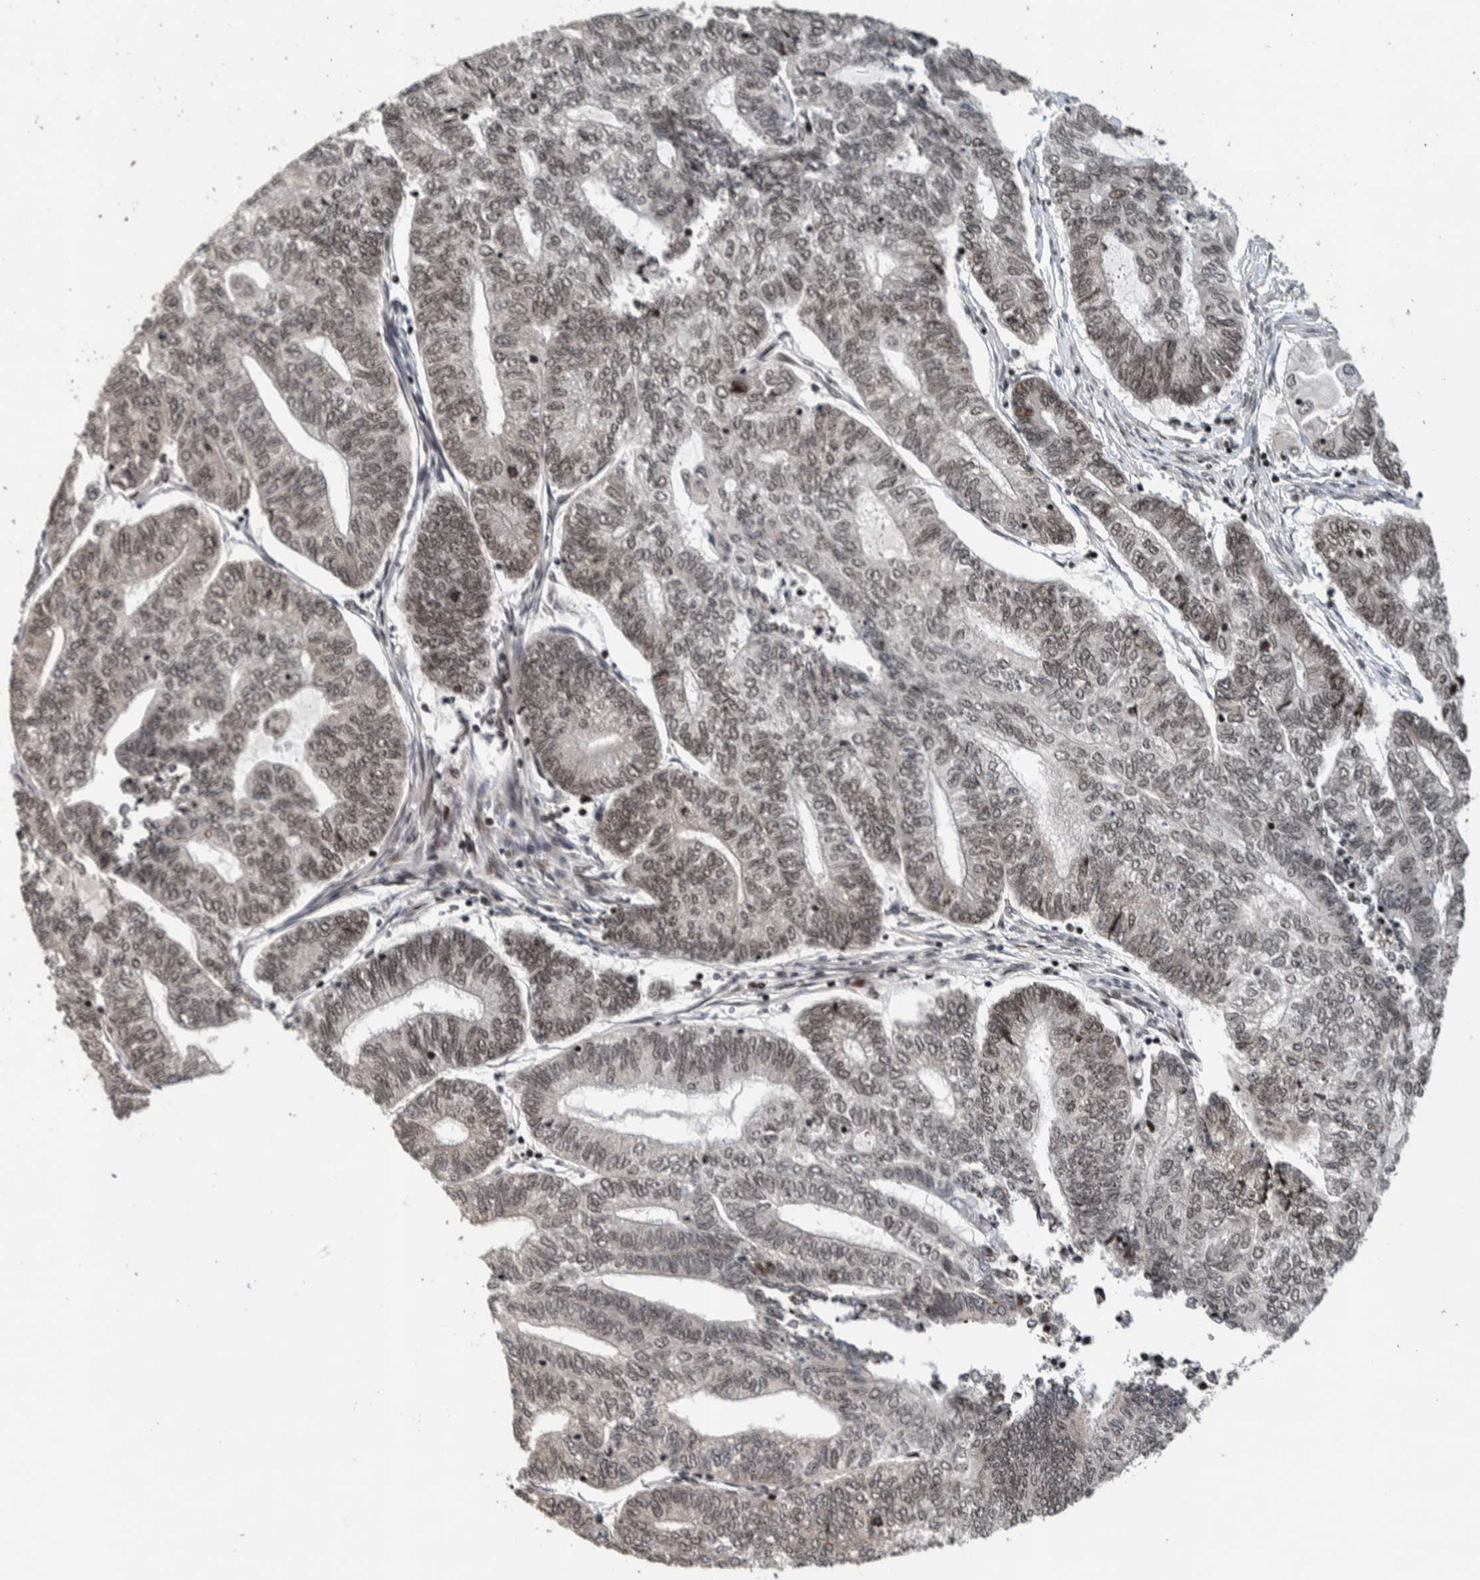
{"staining": {"intensity": "moderate", "quantity": "25%-75%", "location": "nuclear"}, "tissue": "endometrial cancer", "cell_type": "Tumor cells", "image_type": "cancer", "snomed": [{"axis": "morphology", "description": "Adenocarcinoma, NOS"}, {"axis": "topography", "description": "Uterus"}, {"axis": "topography", "description": "Endometrium"}], "caption": "About 25%-75% of tumor cells in endometrial adenocarcinoma demonstrate moderate nuclear protein staining as visualized by brown immunohistochemical staining.", "gene": "CHD4", "patient": {"sex": "female", "age": 70}}